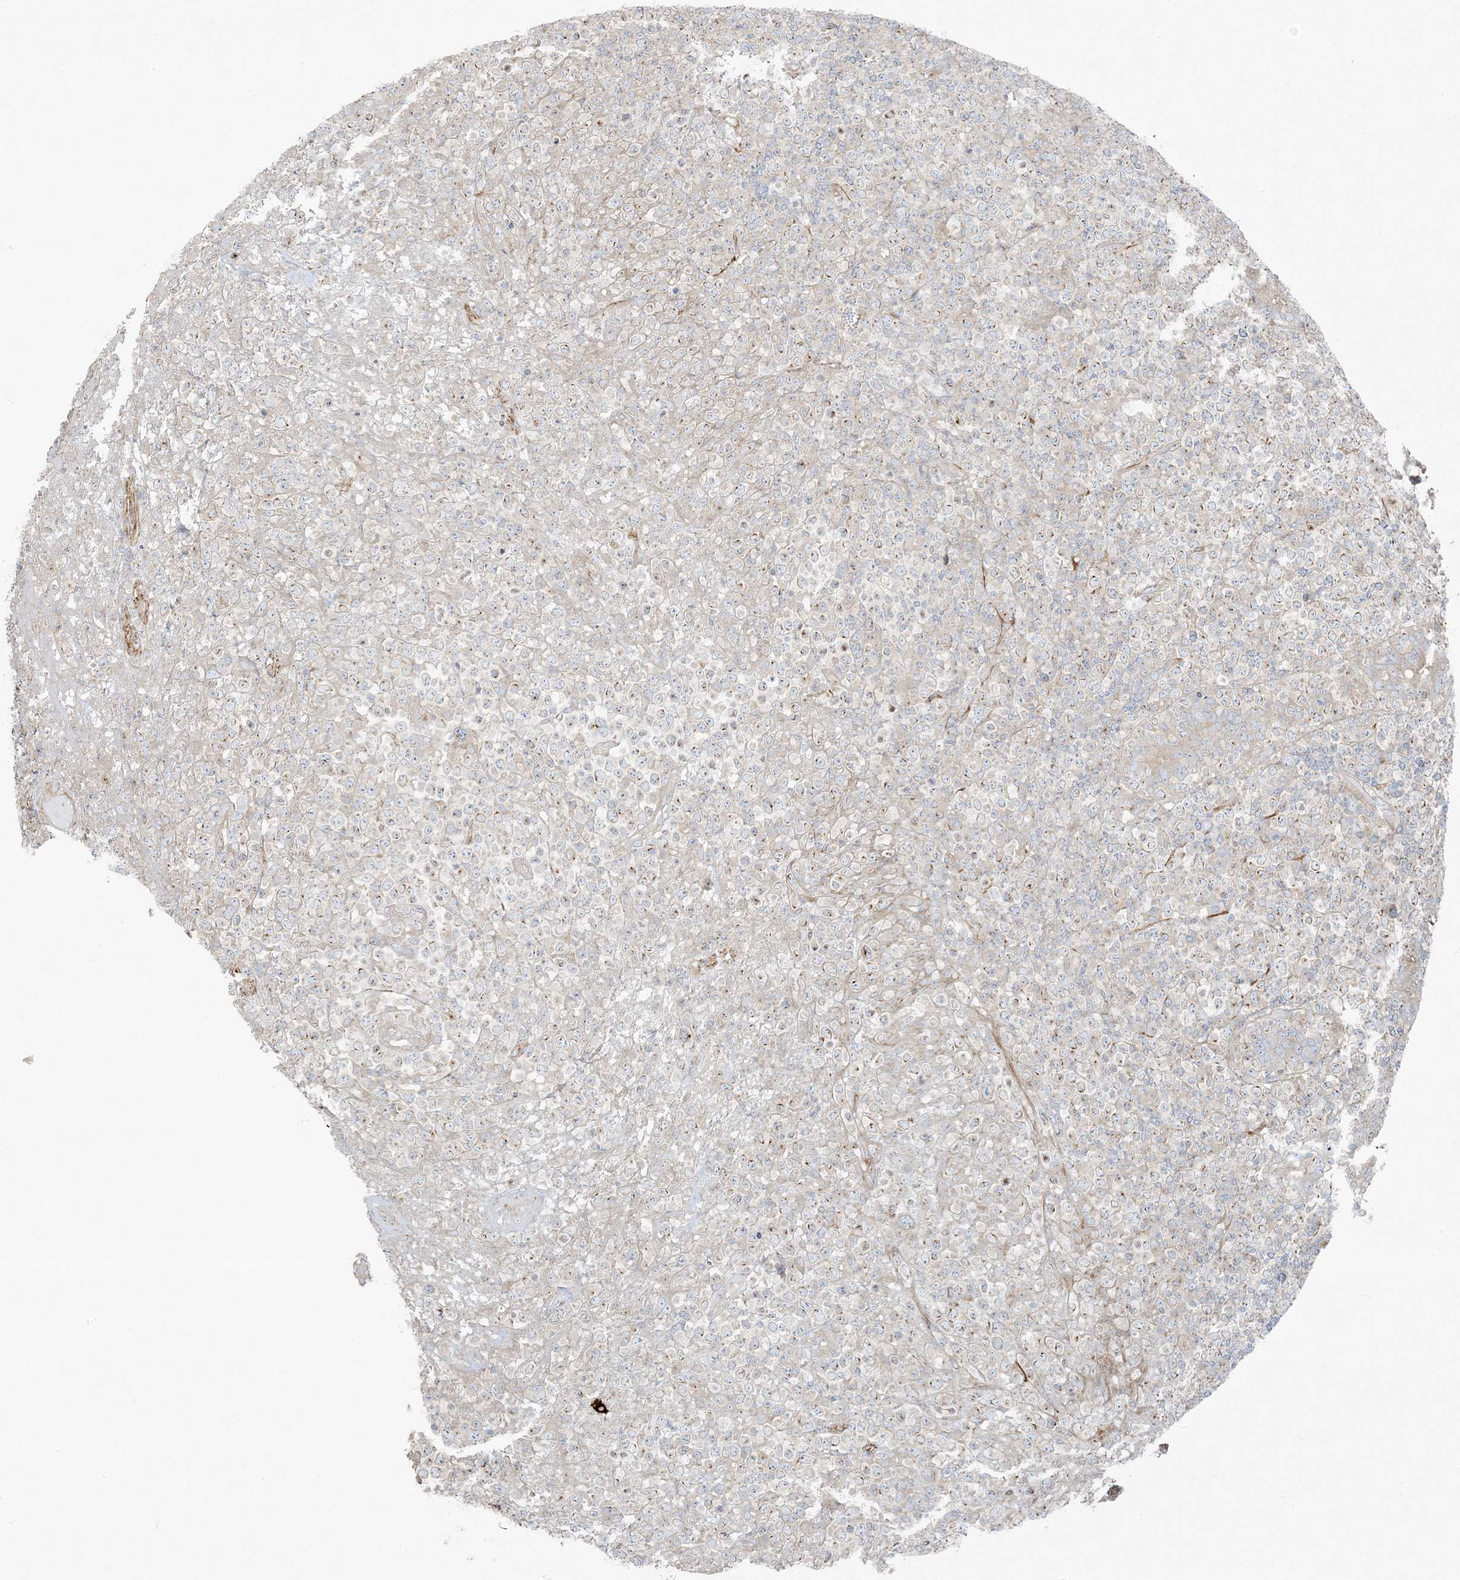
{"staining": {"intensity": "moderate", "quantity": "25%-75%", "location": "cytoplasmic/membranous"}, "tissue": "lymphoma", "cell_type": "Tumor cells", "image_type": "cancer", "snomed": [{"axis": "morphology", "description": "Malignant lymphoma, non-Hodgkin's type, High grade"}, {"axis": "topography", "description": "Colon"}], "caption": "Immunohistochemistry (IHC) histopathology image of neoplastic tissue: human lymphoma stained using immunohistochemistry (IHC) displays medium levels of moderate protein expression localized specifically in the cytoplasmic/membranous of tumor cells, appearing as a cytoplasmic/membranous brown color.", "gene": "PIK3R4", "patient": {"sex": "female", "age": 53}}